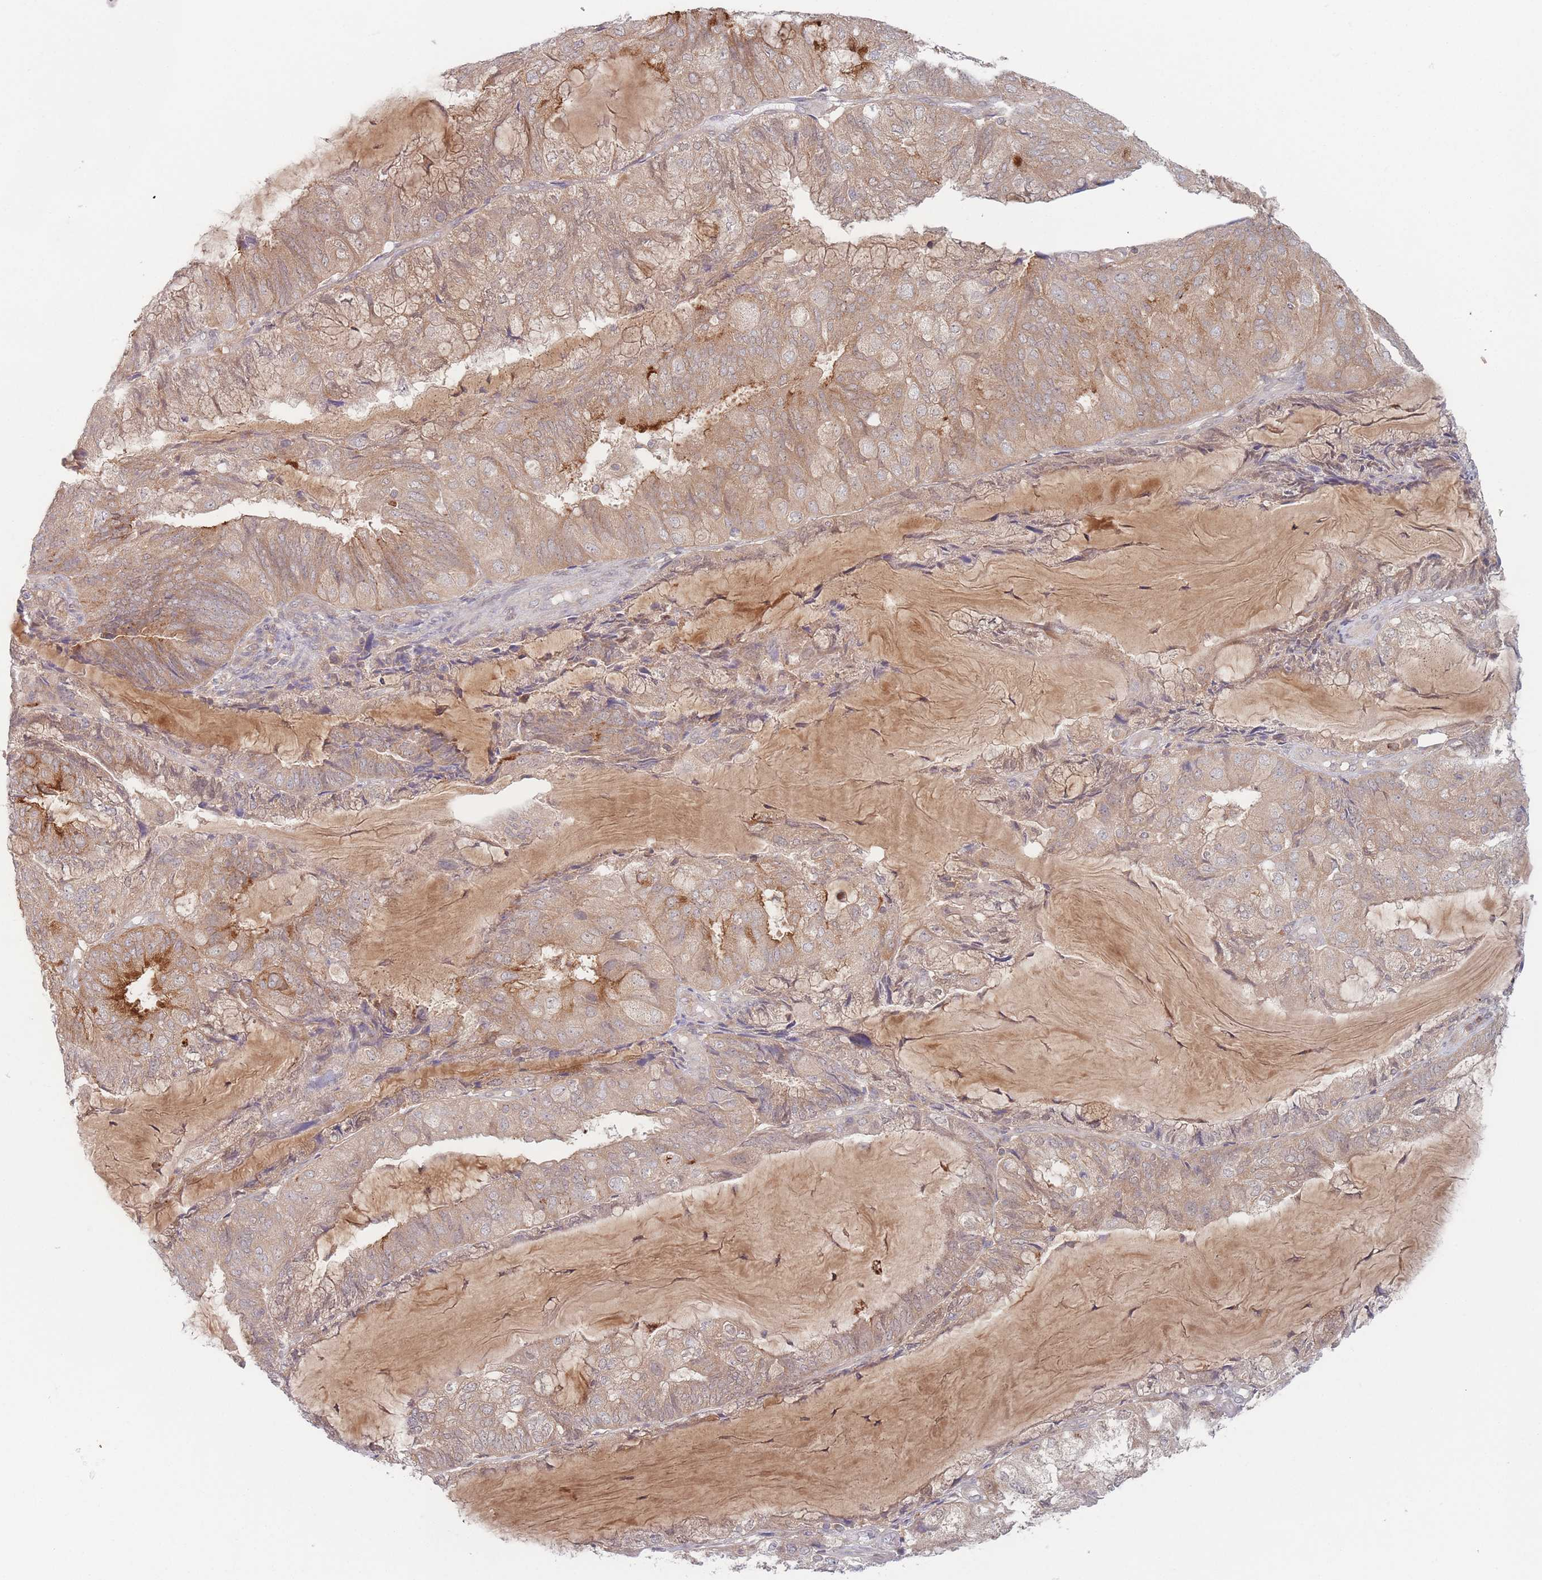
{"staining": {"intensity": "weak", "quantity": ">75%", "location": "cytoplasmic/membranous"}, "tissue": "endometrial cancer", "cell_type": "Tumor cells", "image_type": "cancer", "snomed": [{"axis": "morphology", "description": "Adenocarcinoma, NOS"}, {"axis": "topography", "description": "Endometrium"}], "caption": "An IHC micrograph of neoplastic tissue is shown. Protein staining in brown shows weak cytoplasmic/membranous positivity in endometrial cancer (adenocarcinoma) within tumor cells.", "gene": "PPM1A", "patient": {"sex": "female", "age": 81}}